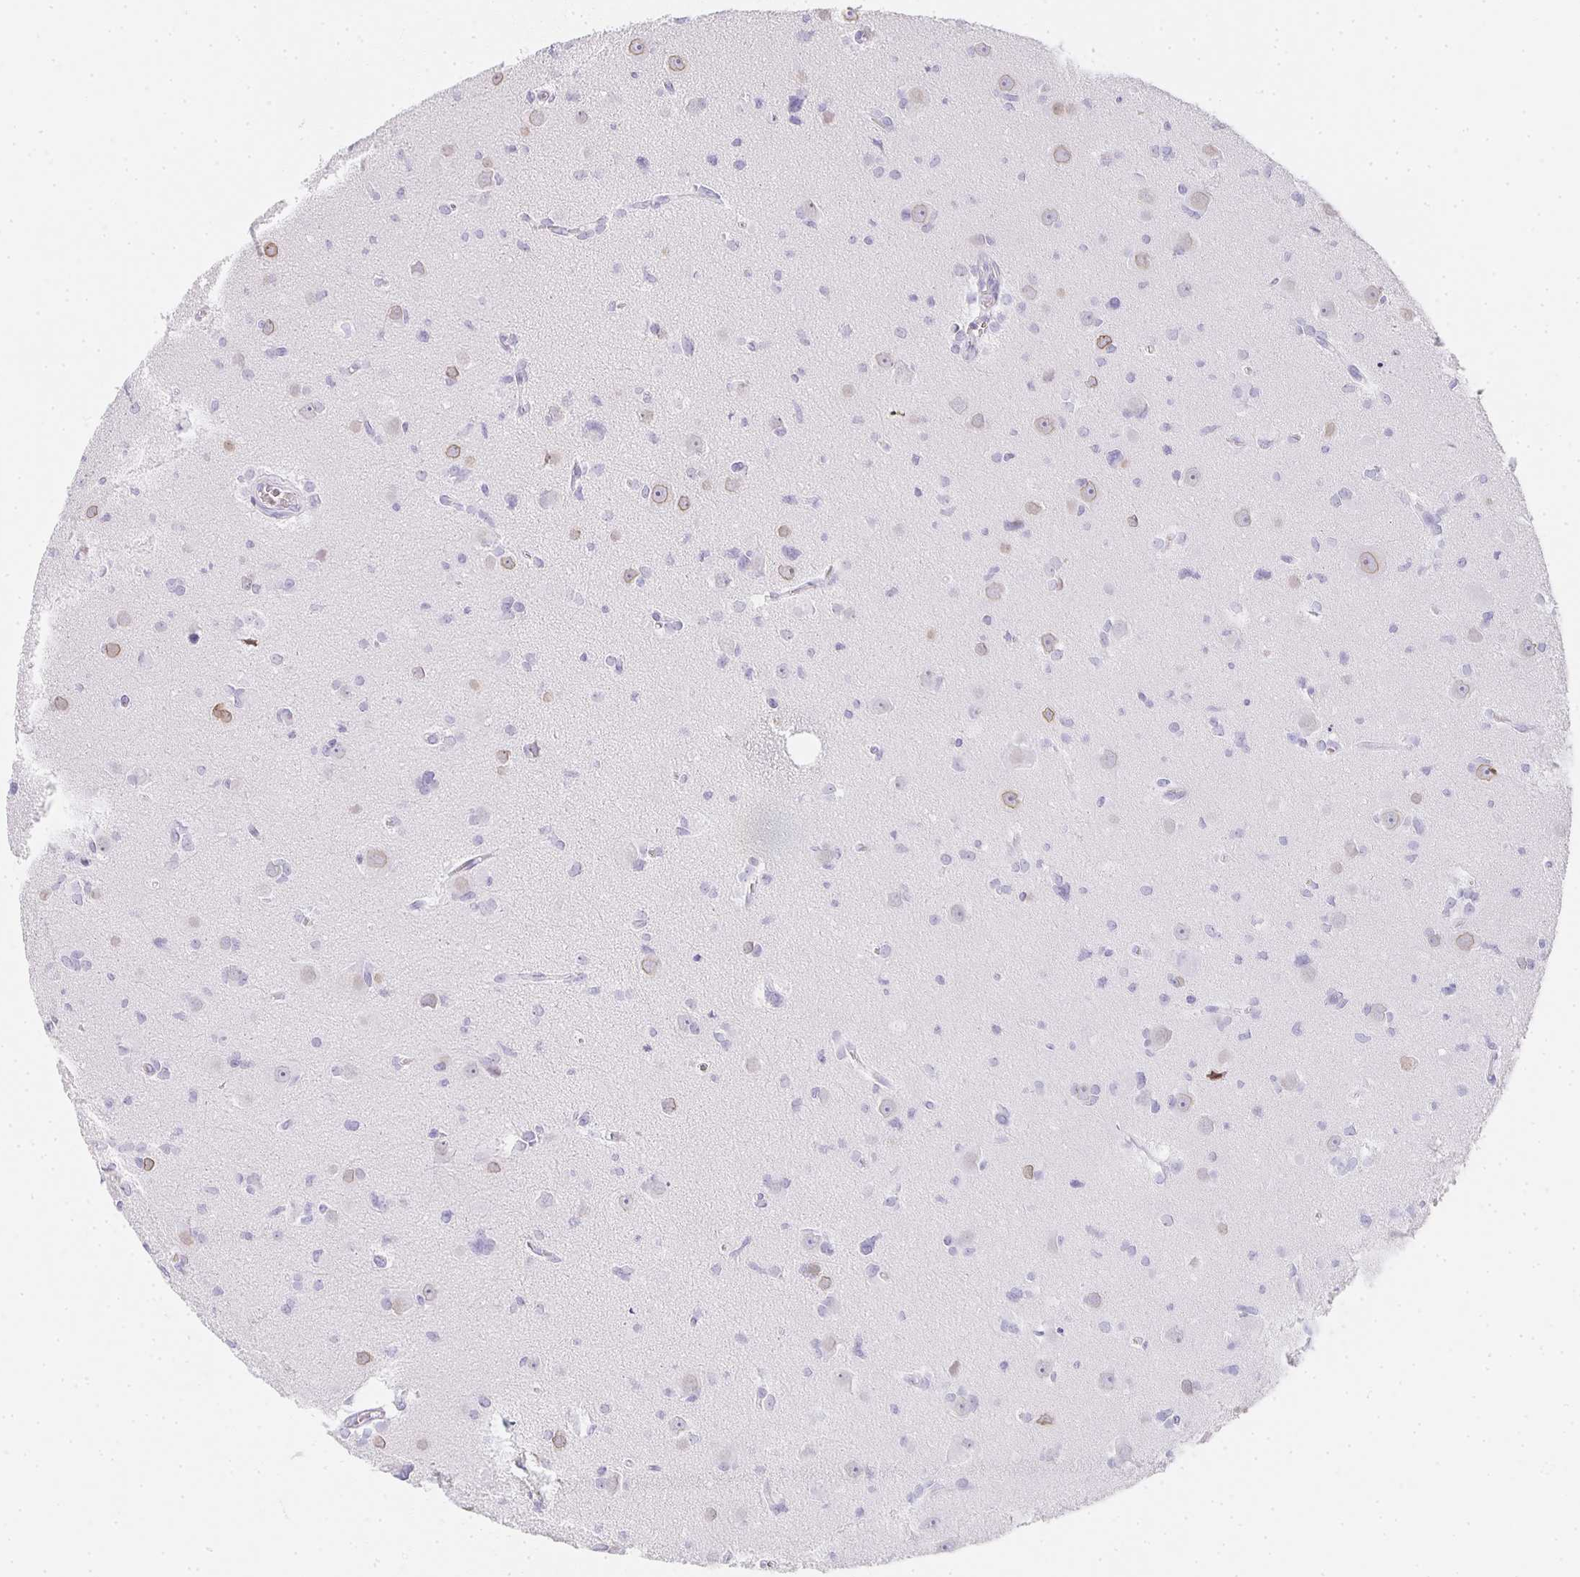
{"staining": {"intensity": "negative", "quantity": "none", "location": "none"}, "tissue": "glioma", "cell_type": "Tumor cells", "image_type": "cancer", "snomed": [{"axis": "morphology", "description": "Glioma, malignant, High grade"}, {"axis": "topography", "description": "Brain"}], "caption": "High power microscopy photomicrograph of an immunohistochemistry (IHC) histopathology image of malignant glioma (high-grade), revealing no significant expression in tumor cells.", "gene": "TPSD1", "patient": {"sex": "male", "age": 23}}